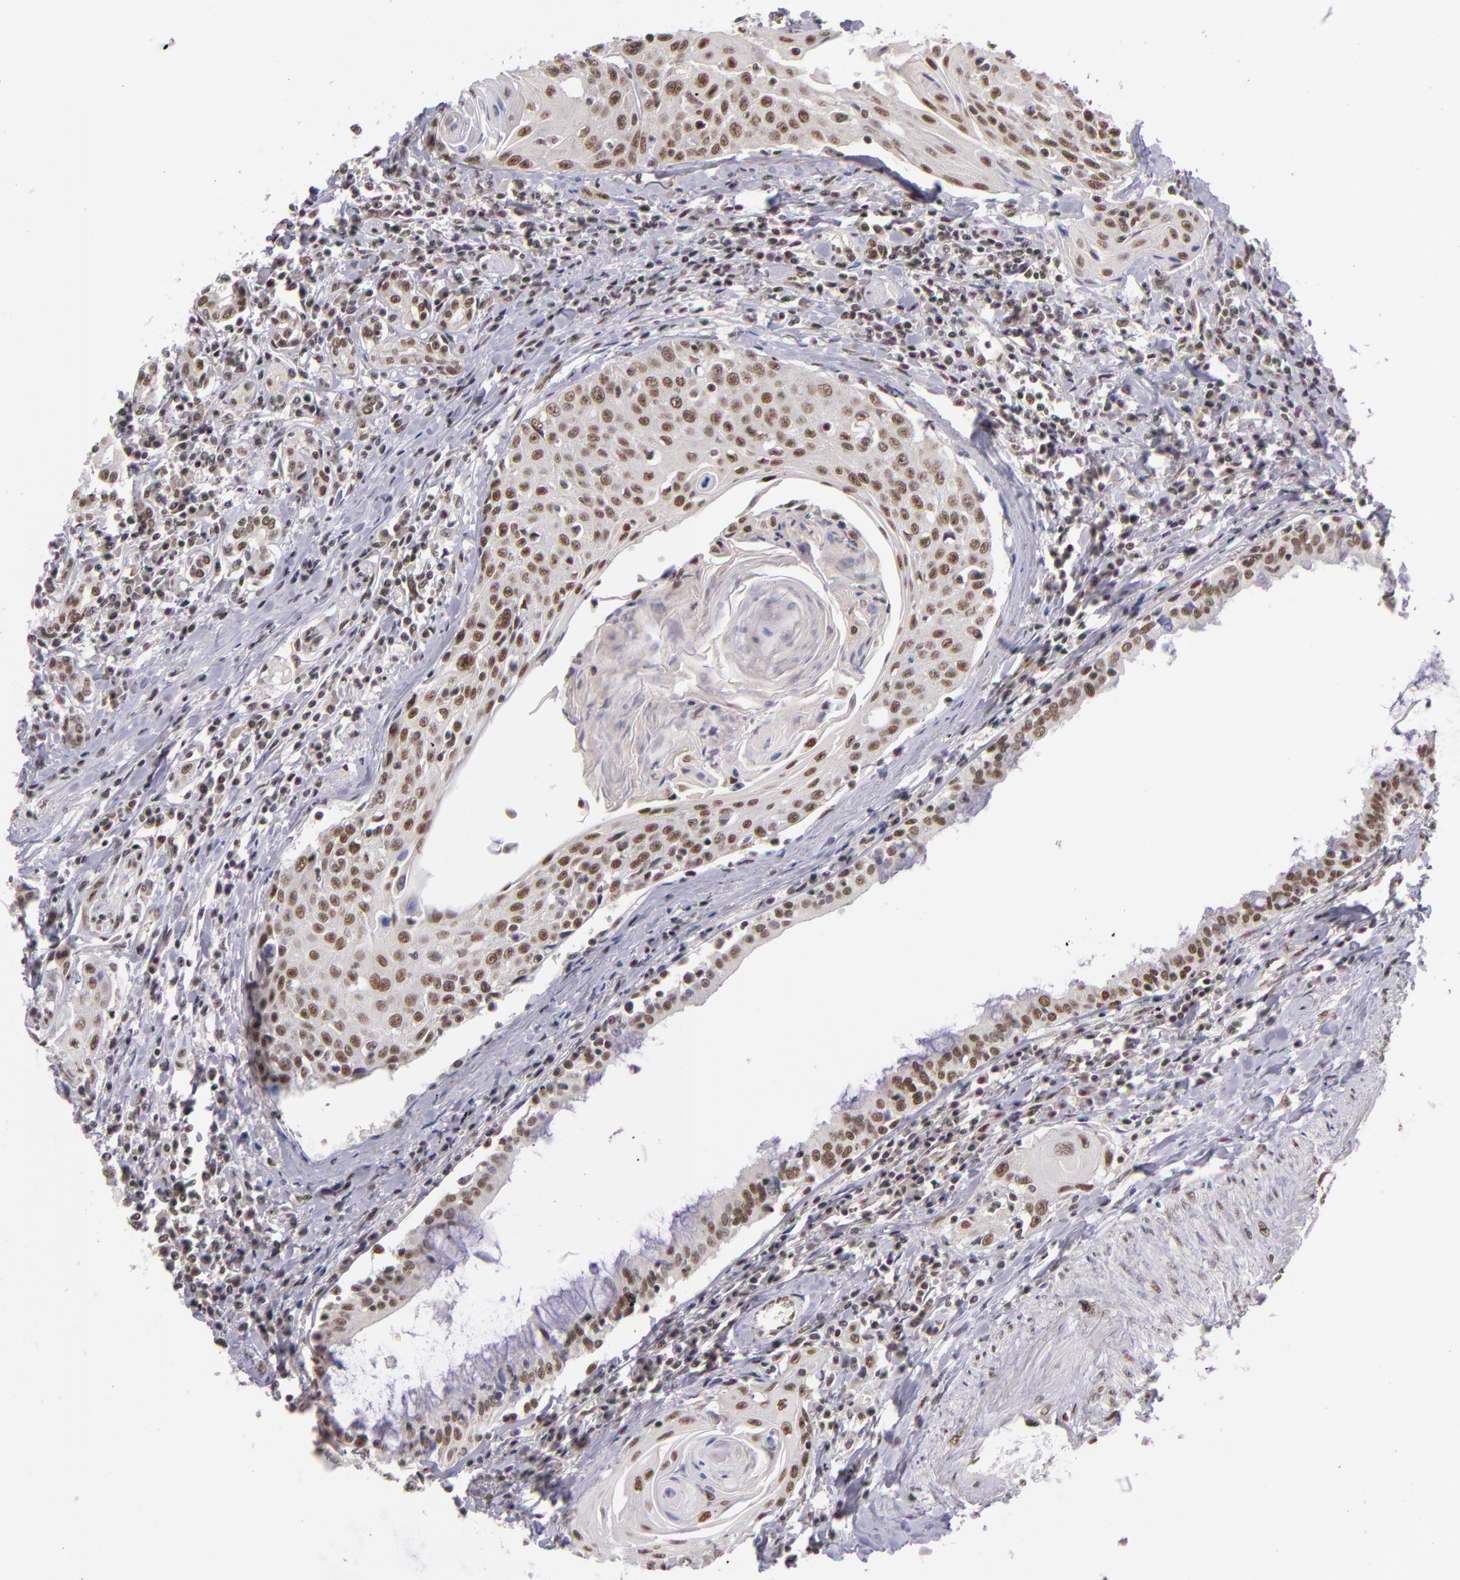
{"staining": {"intensity": "moderate", "quantity": ">75%", "location": "nuclear"}, "tissue": "head and neck cancer", "cell_type": "Tumor cells", "image_type": "cancer", "snomed": [{"axis": "morphology", "description": "Squamous cell carcinoma, NOS"}, {"axis": "morphology", "description": "Squamous cell carcinoma, metastatic, NOS"}, {"axis": "topography", "description": "Lymph node"}, {"axis": "topography", "description": "Salivary gland"}, {"axis": "topography", "description": "Head-Neck"}], "caption": "Head and neck cancer (metastatic squamous cell carcinoma) stained with a brown dye shows moderate nuclear positive expression in approximately >75% of tumor cells.", "gene": "ZNF148", "patient": {"sex": "female", "age": 74}}